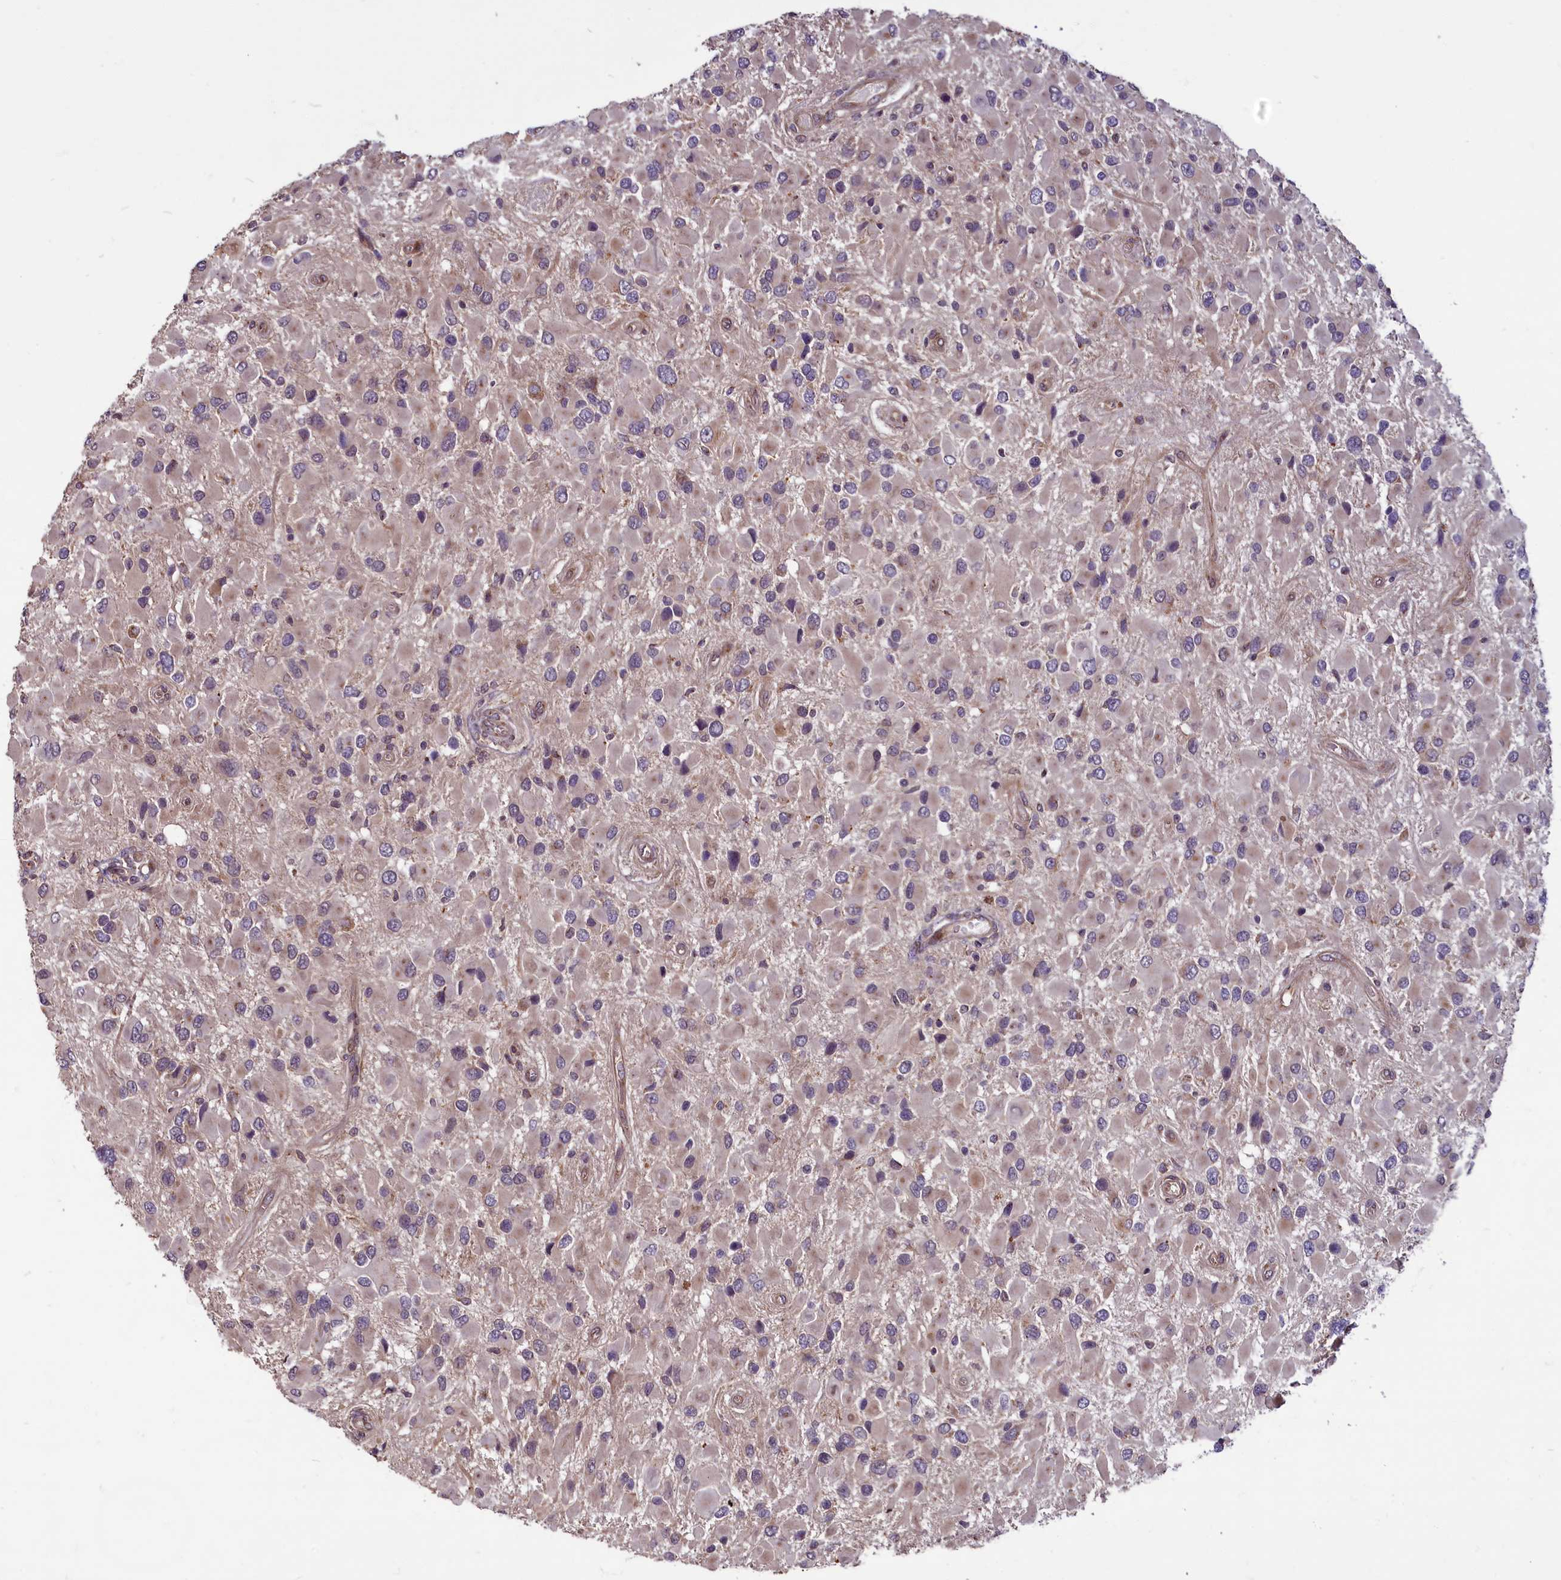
{"staining": {"intensity": "negative", "quantity": "none", "location": "none"}, "tissue": "glioma", "cell_type": "Tumor cells", "image_type": "cancer", "snomed": [{"axis": "morphology", "description": "Glioma, malignant, High grade"}, {"axis": "topography", "description": "Brain"}], "caption": "High power microscopy image of an immunohistochemistry (IHC) histopathology image of glioma, revealing no significant expression in tumor cells.", "gene": "MYCBP", "patient": {"sex": "male", "age": 53}}